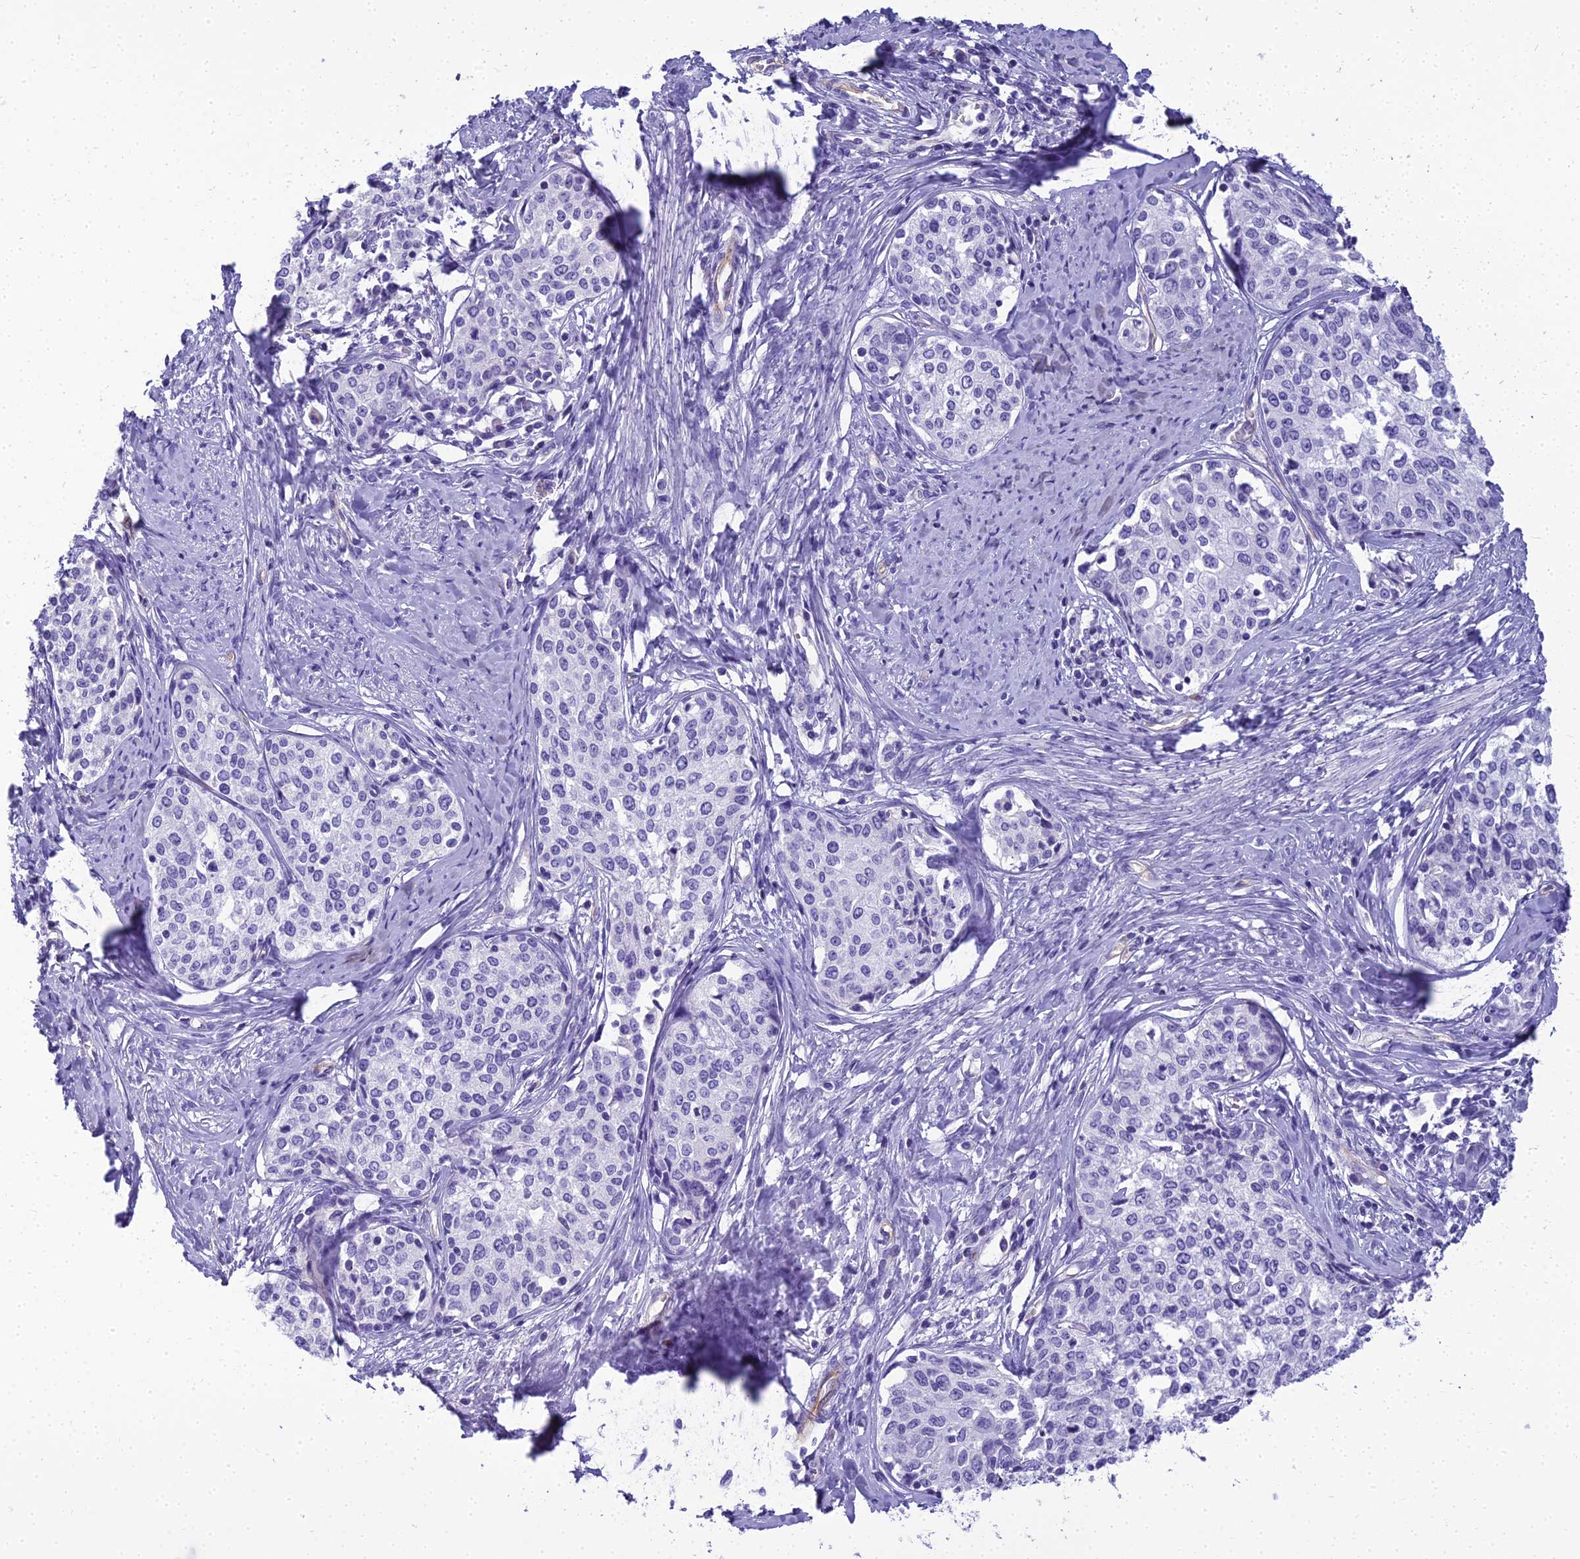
{"staining": {"intensity": "negative", "quantity": "none", "location": "none"}, "tissue": "cervical cancer", "cell_type": "Tumor cells", "image_type": "cancer", "snomed": [{"axis": "morphology", "description": "Squamous cell carcinoma, NOS"}, {"axis": "morphology", "description": "Adenocarcinoma, NOS"}, {"axis": "topography", "description": "Cervix"}], "caption": "Photomicrograph shows no significant protein expression in tumor cells of cervical cancer (squamous cell carcinoma).", "gene": "NINJ1", "patient": {"sex": "female", "age": 52}}